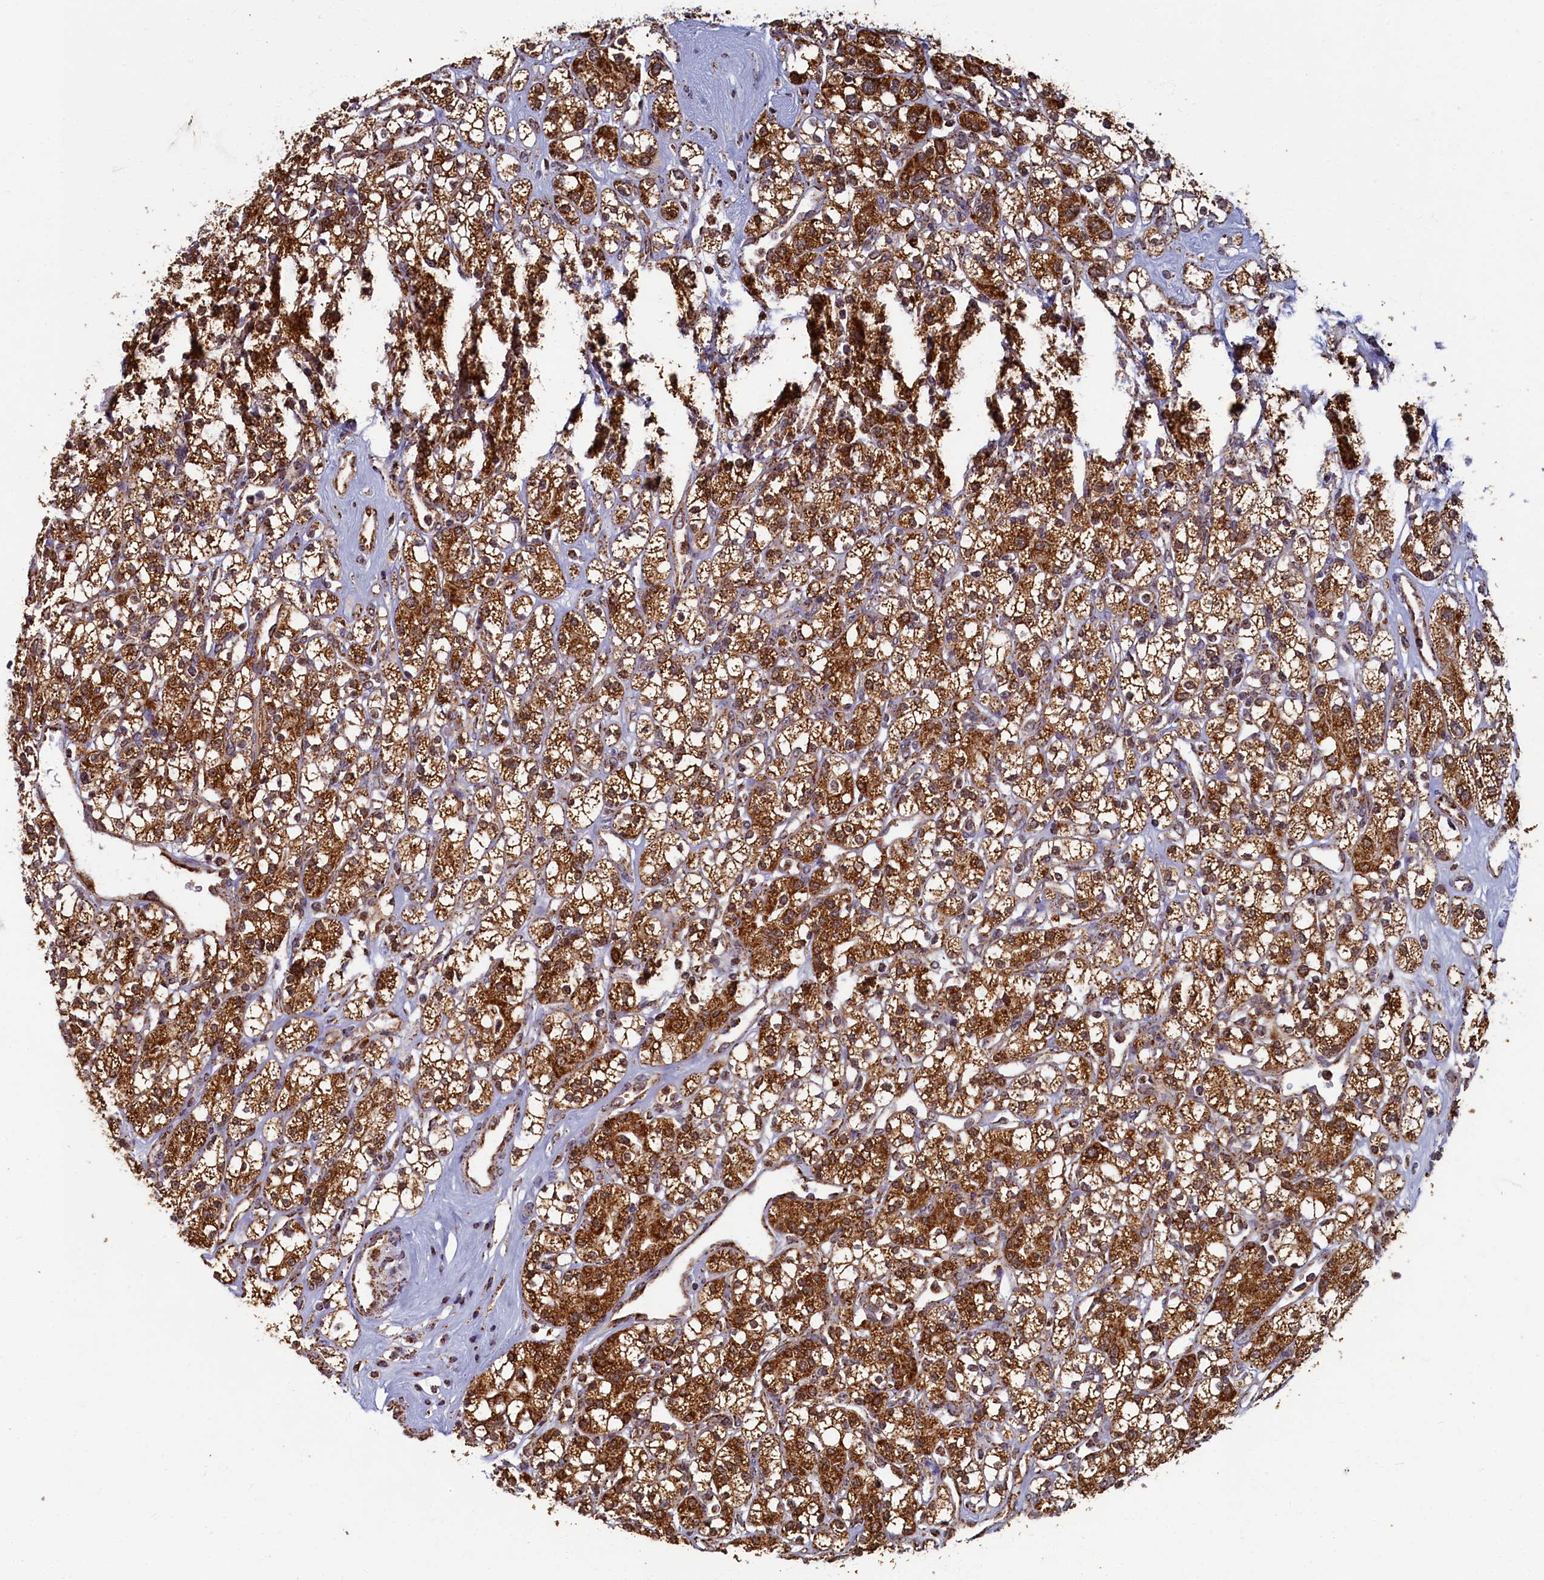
{"staining": {"intensity": "strong", "quantity": ">75%", "location": "cytoplasmic/membranous"}, "tissue": "renal cancer", "cell_type": "Tumor cells", "image_type": "cancer", "snomed": [{"axis": "morphology", "description": "Adenocarcinoma, NOS"}, {"axis": "topography", "description": "Kidney"}], "caption": "About >75% of tumor cells in human renal cancer (adenocarcinoma) reveal strong cytoplasmic/membranous protein positivity as visualized by brown immunohistochemical staining.", "gene": "SPR", "patient": {"sex": "male", "age": 77}}